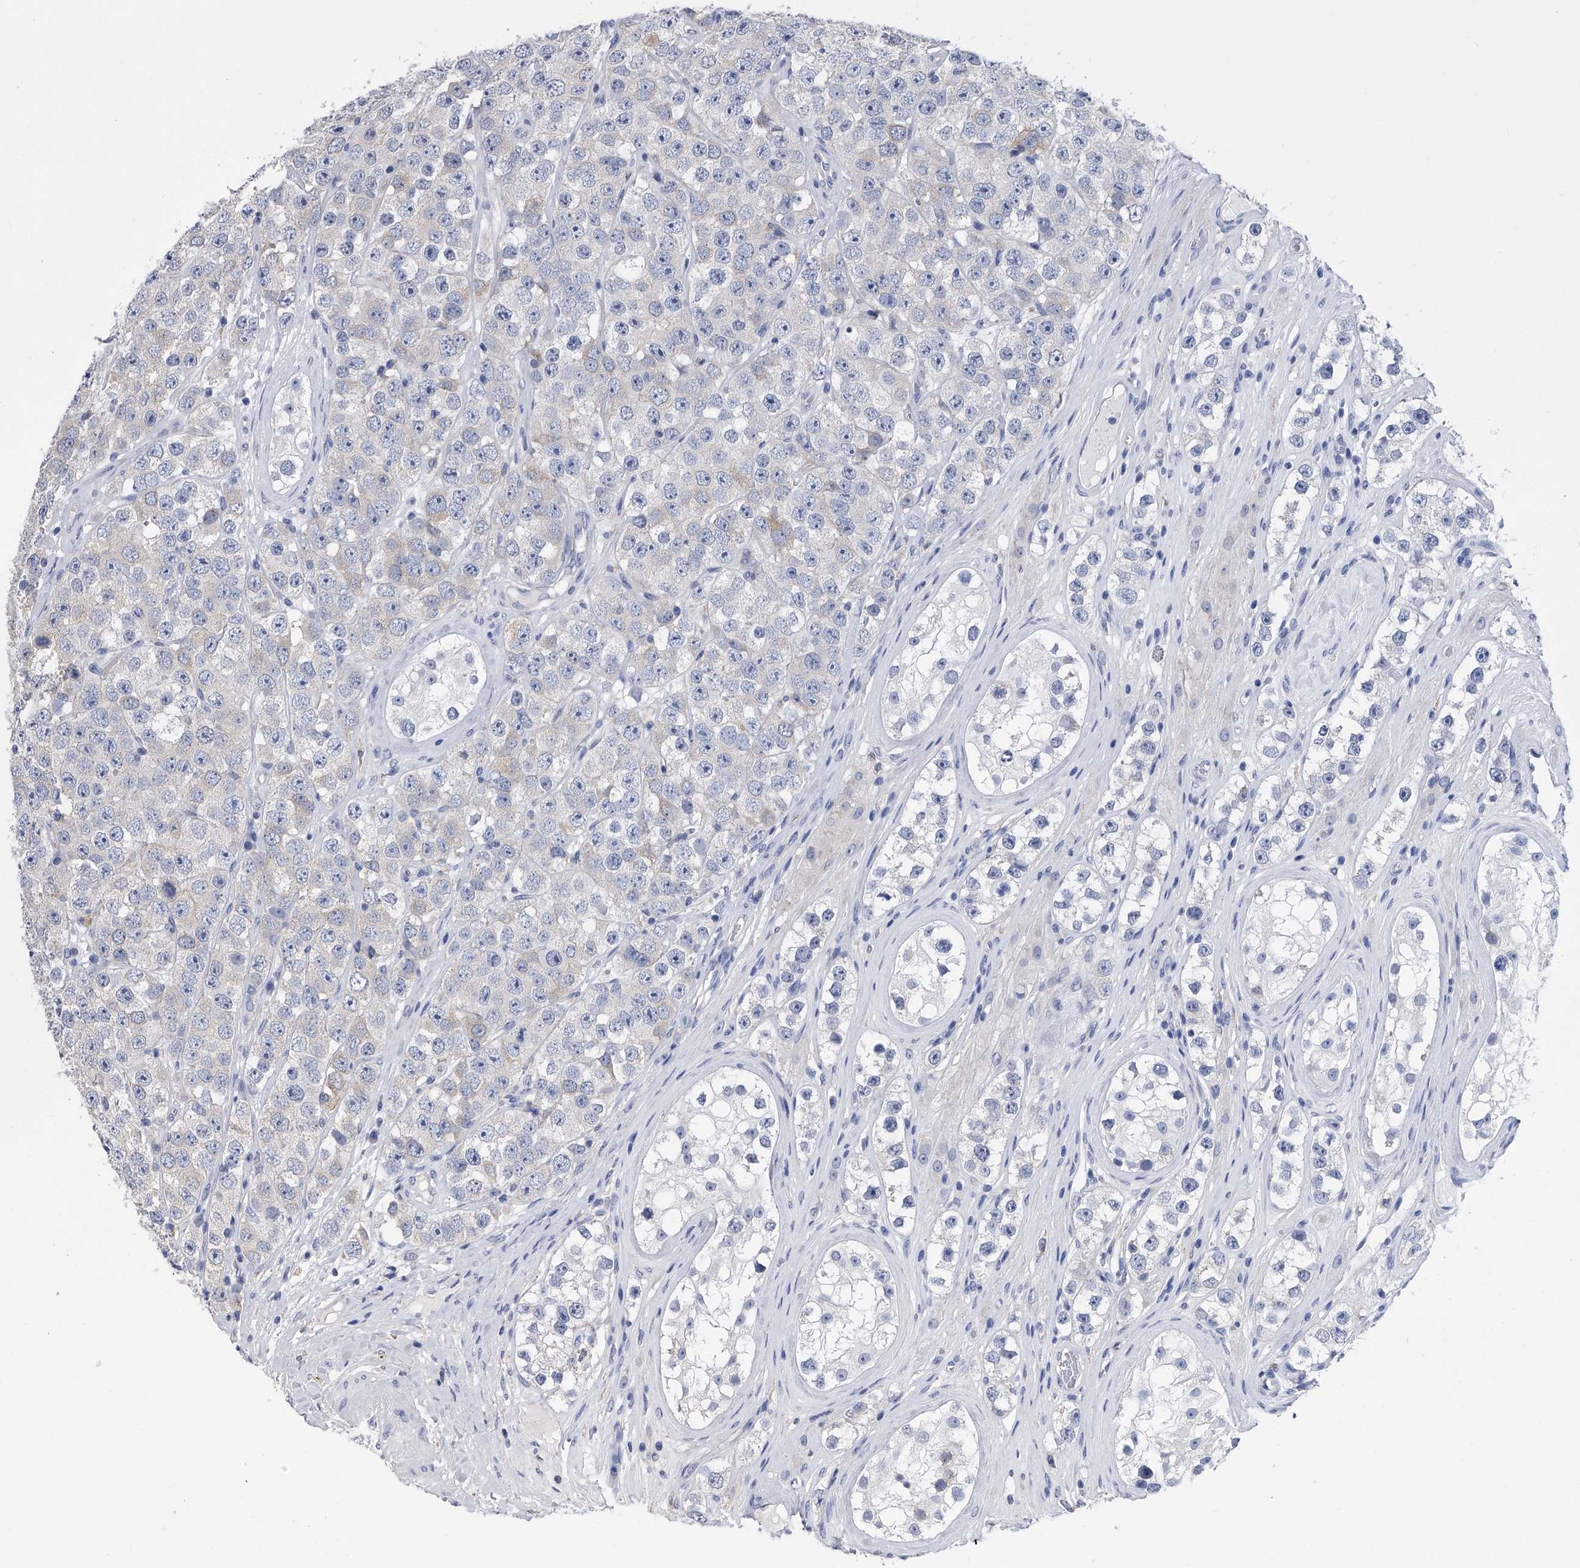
{"staining": {"intensity": "negative", "quantity": "none", "location": "none"}, "tissue": "testis cancer", "cell_type": "Tumor cells", "image_type": "cancer", "snomed": [{"axis": "morphology", "description": "Seminoma, NOS"}, {"axis": "topography", "description": "Testis"}], "caption": "The histopathology image shows no significant expression in tumor cells of testis seminoma. (Stains: DAB immunohistochemistry with hematoxylin counter stain, Microscopy: brightfield microscopy at high magnification).", "gene": "MAP4K3", "patient": {"sex": "male", "age": 28}}